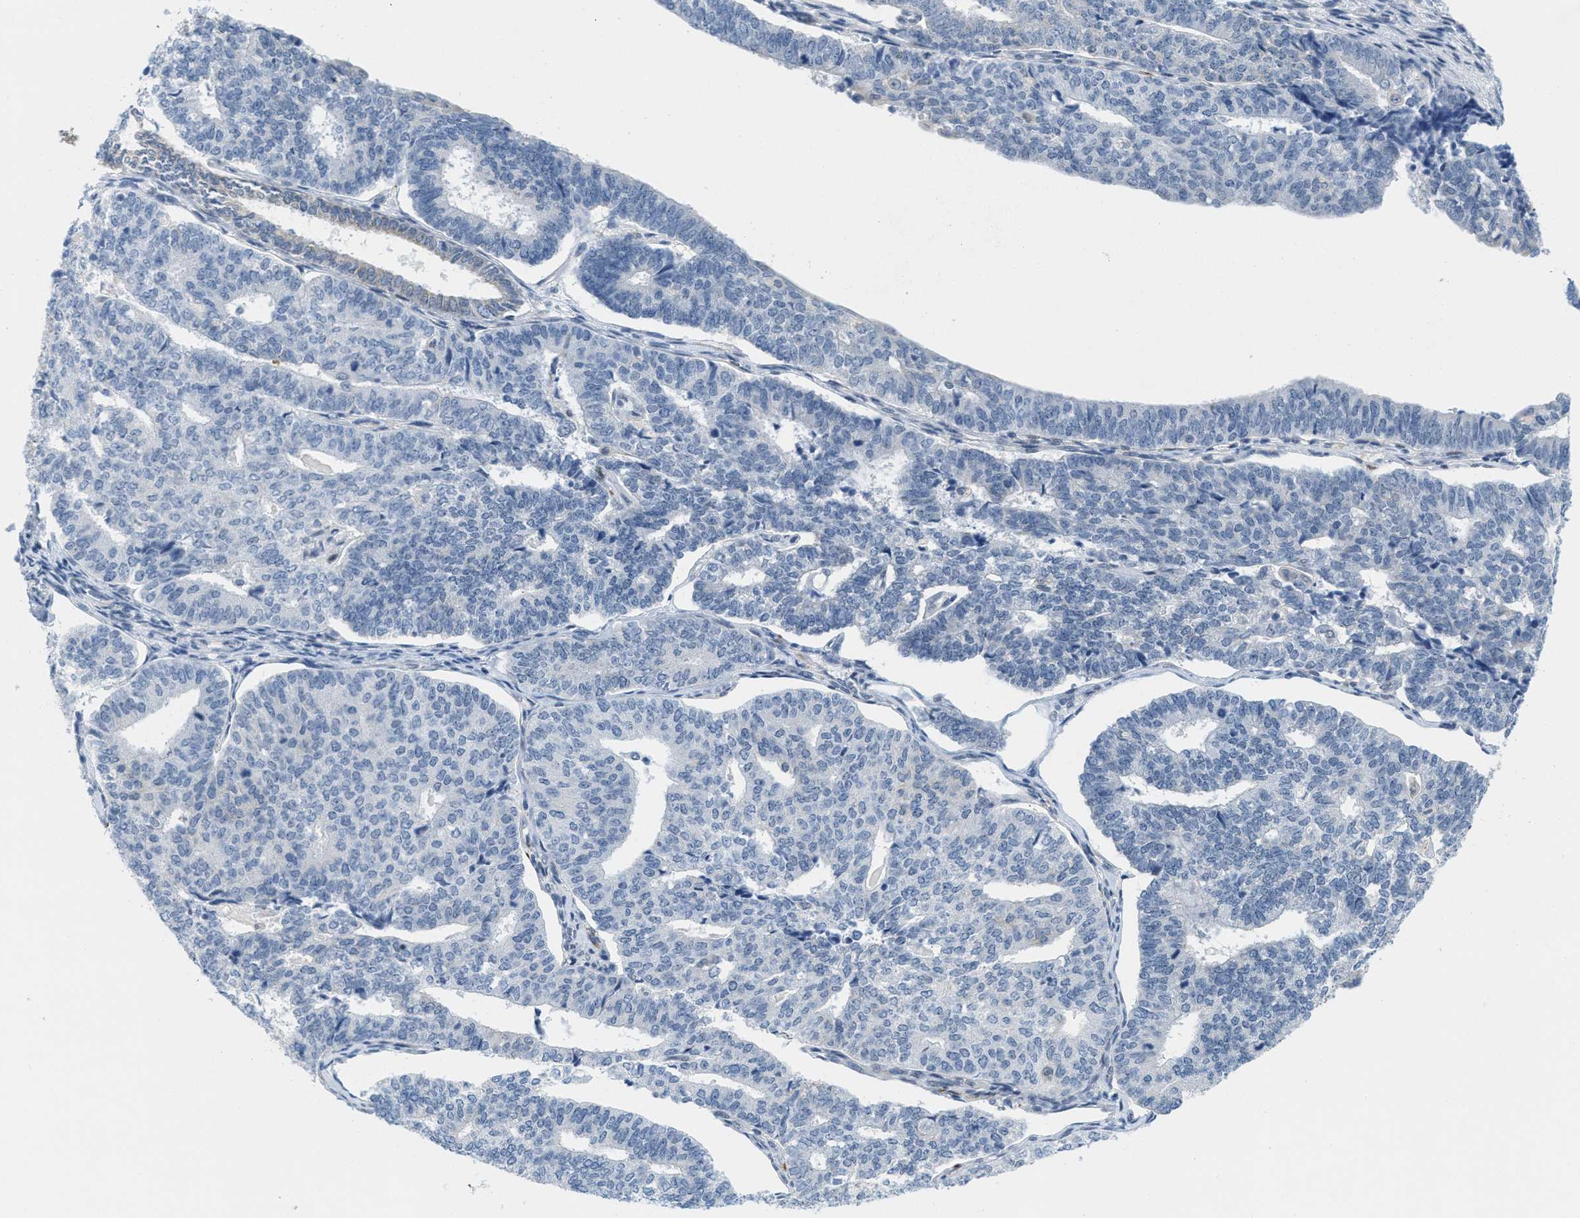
{"staining": {"intensity": "negative", "quantity": "none", "location": "none"}, "tissue": "endometrial cancer", "cell_type": "Tumor cells", "image_type": "cancer", "snomed": [{"axis": "morphology", "description": "Adenocarcinoma, NOS"}, {"axis": "topography", "description": "Endometrium"}], "caption": "This image is of endometrial cancer (adenocarcinoma) stained with immunohistochemistry to label a protein in brown with the nuclei are counter-stained blue. There is no positivity in tumor cells. (DAB (3,3'-diaminobenzidine) IHC visualized using brightfield microscopy, high magnification).", "gene": "HS3ST2", "patient": {"sex": "female", "age": 70}}